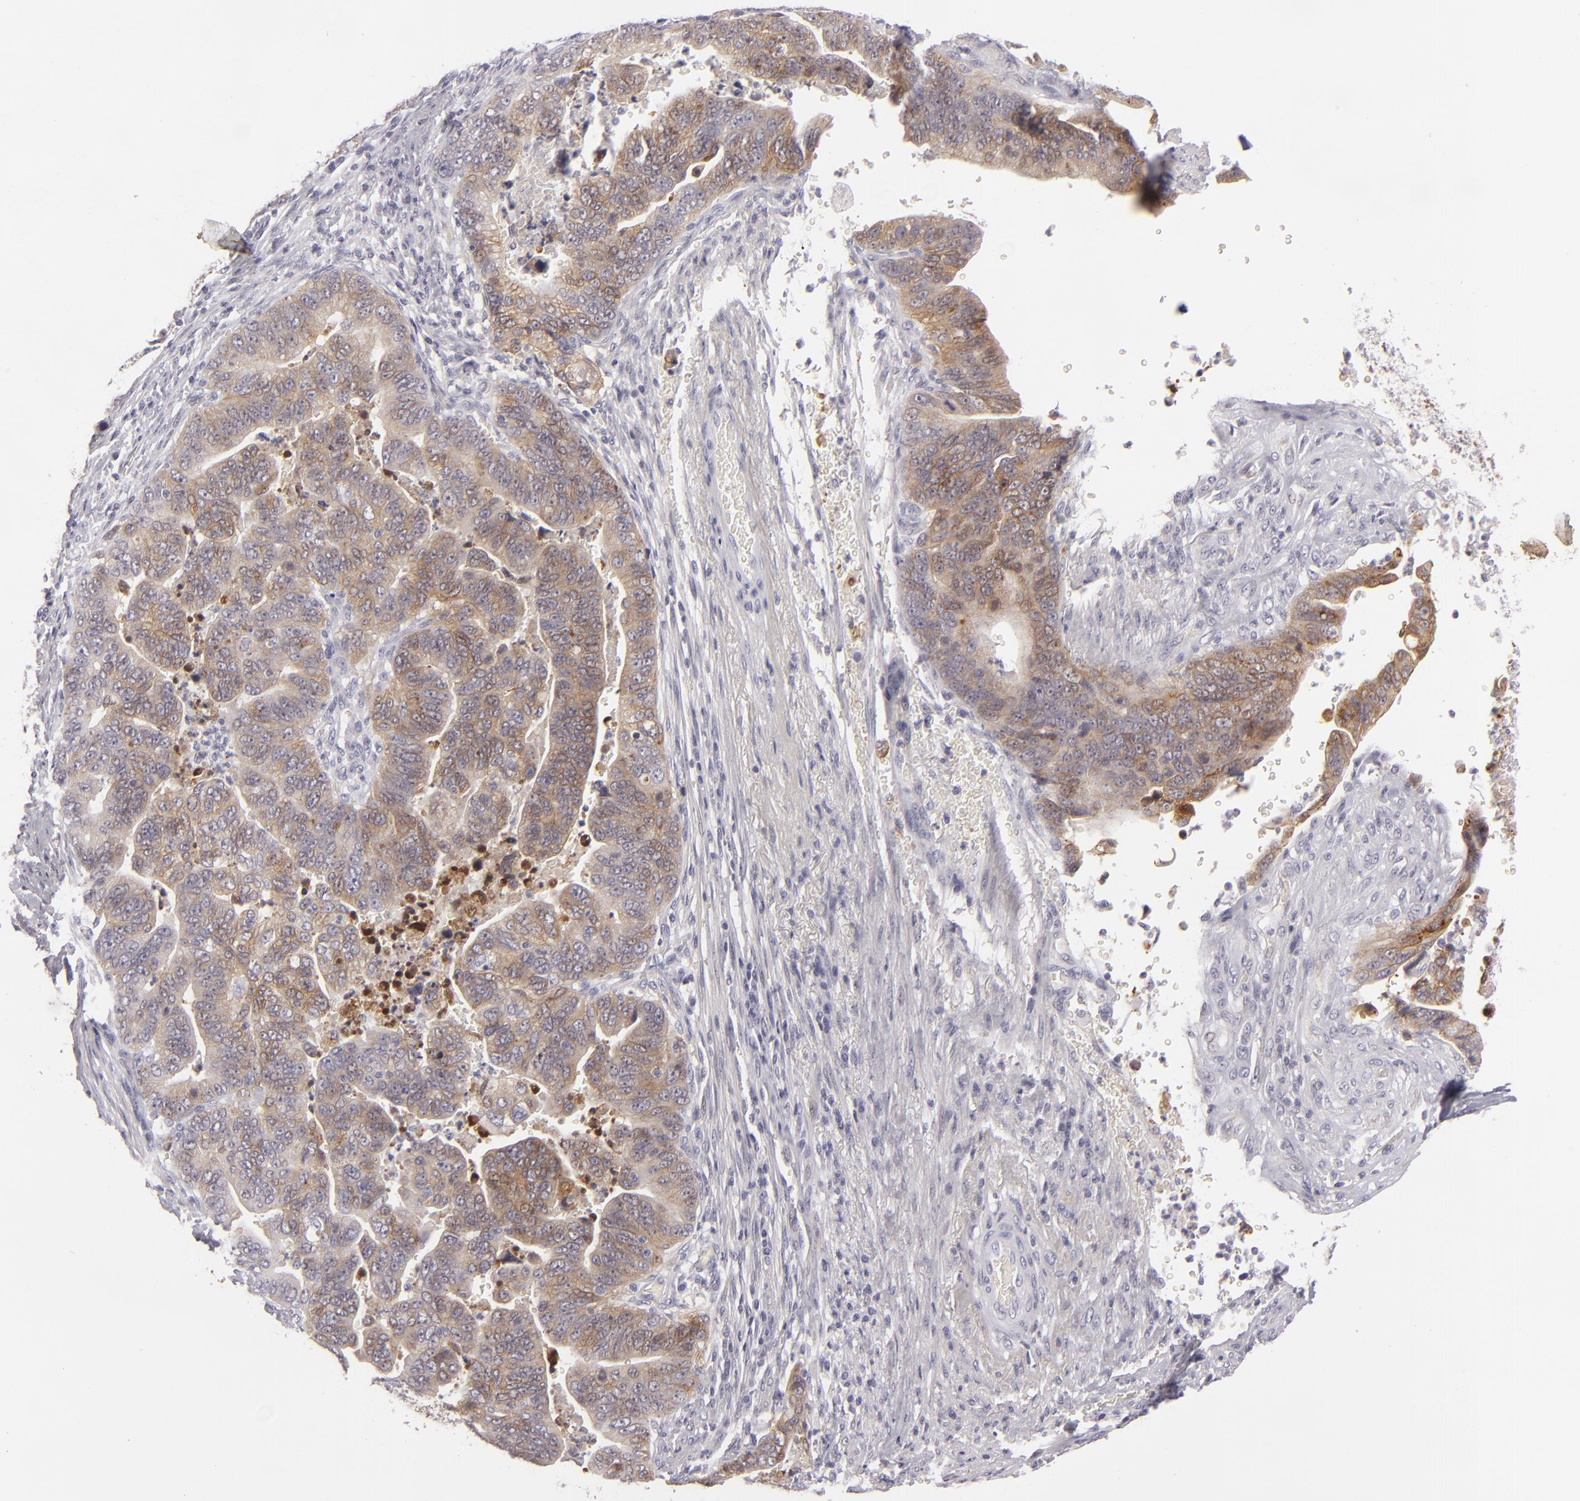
{"staining": {"intensity": "moderate", "quantity": "25%-75%", "location": "cytoplasmic/membranous"}, "tissue": "stomach cancer", "cell_type": "Tumor cells", "image_type": "cancer", "snomed": [{"axis": "morphology", "description": "Adenocarcinoma, NOS"}, {"axis": "topography", "description": "Stomach, upper"}], "caption": "A brown stain labels moderate cytoplasmic/membranous staining of a protein in stomach adenocarcinoma tumor cells. The staining is performed using DAB (3,3'-diaminobenzidine) brown chromogen to label protein expression. The nuclei are counter-stained blue using hematoxylin.", "gene": "JUP", "patient": {"sex": "female", "age": 50}}